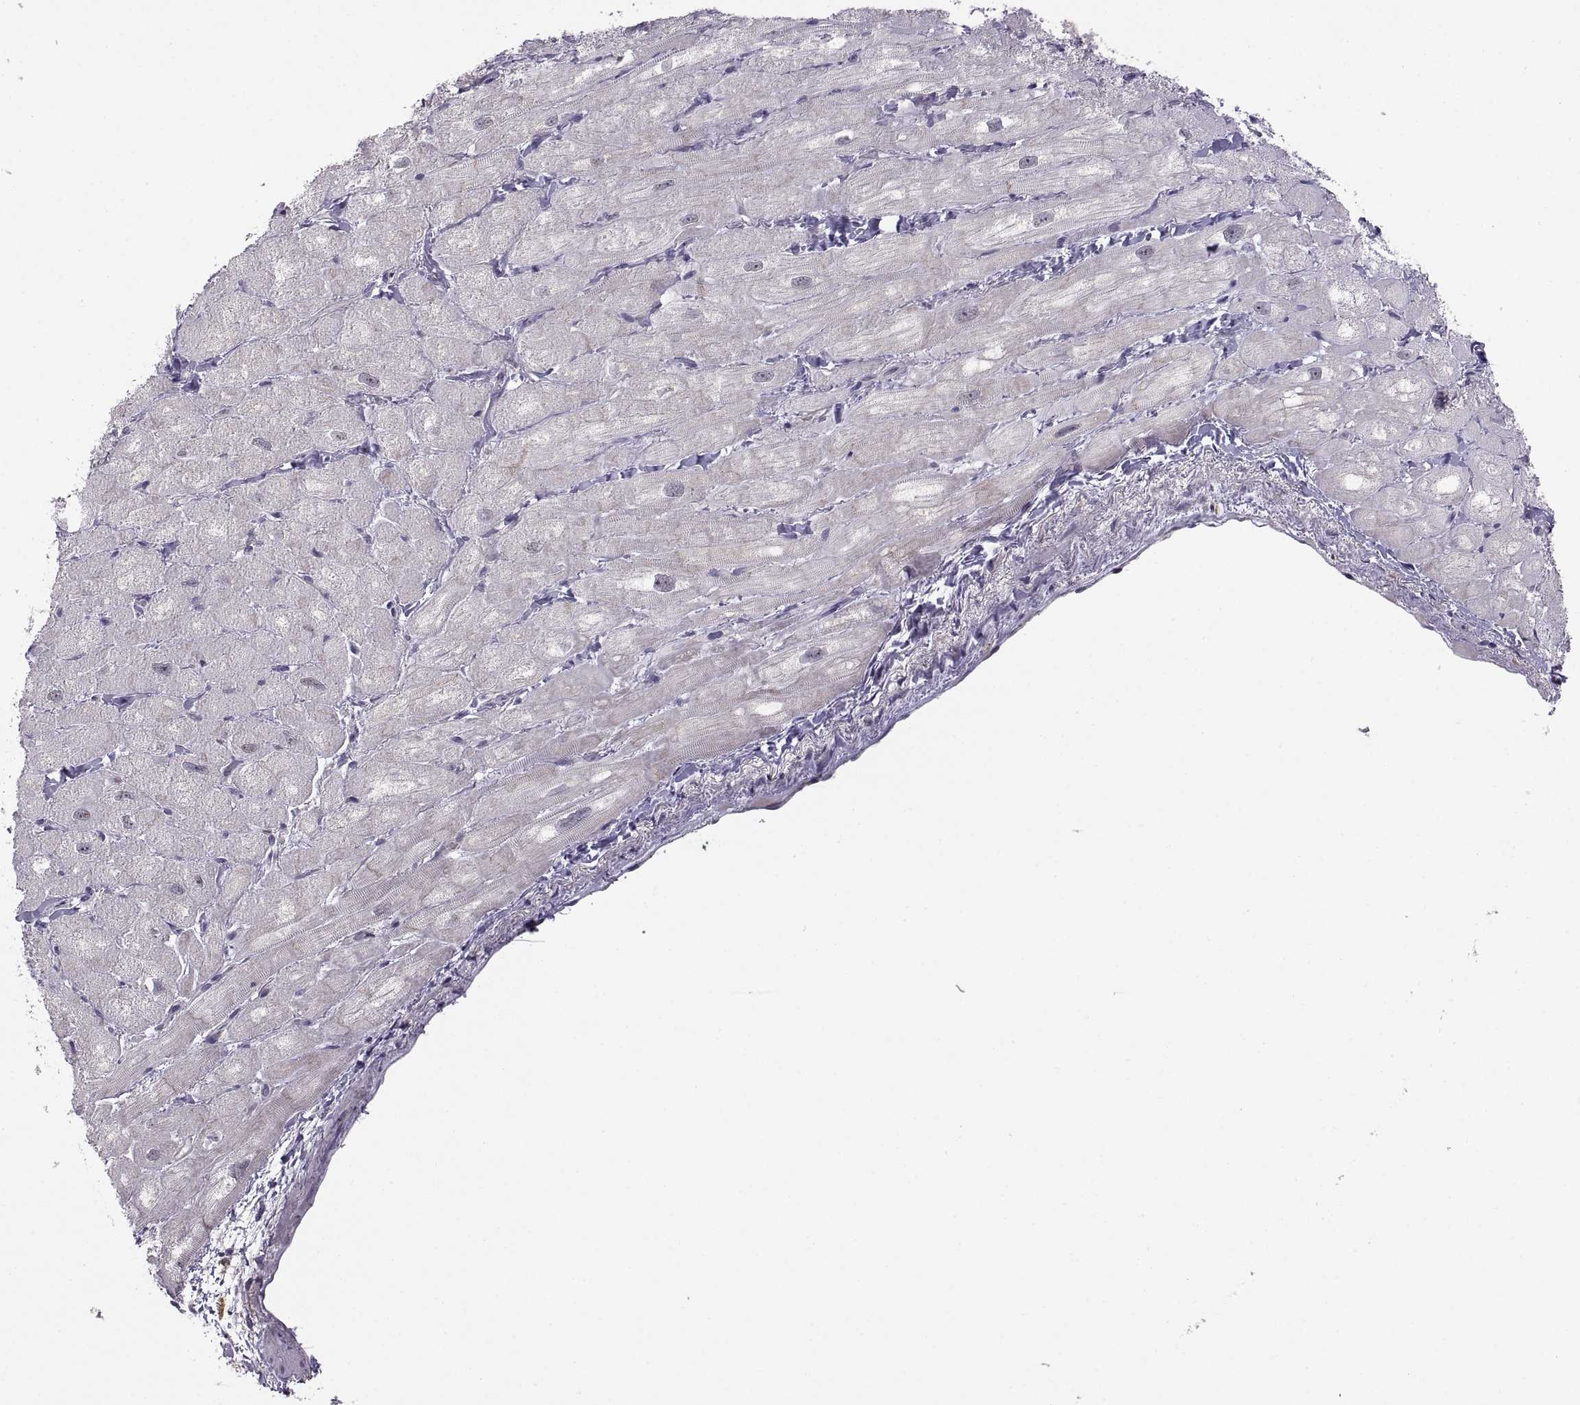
{"staining": {"intensity": "negative", "quantity": "none", "location": "none"}, "tissue": "heart muscle", "cell_type": "Cardiomyocytes", "image_type": "normal", "snomed": [{"axis": "morphology", "description": "Normal tissue, NOS"}, {"axis": "topography", "description": "Heart"}], "caption": "An image of heart muscle stained for a protein demonstrates no brown staining in cardiomyocytes. (DAB immunohistochemistry (IHC) with hematoxylin counter stain).", "gene": "MEIOC", "patient": {"sex": "male", "age": 60}}